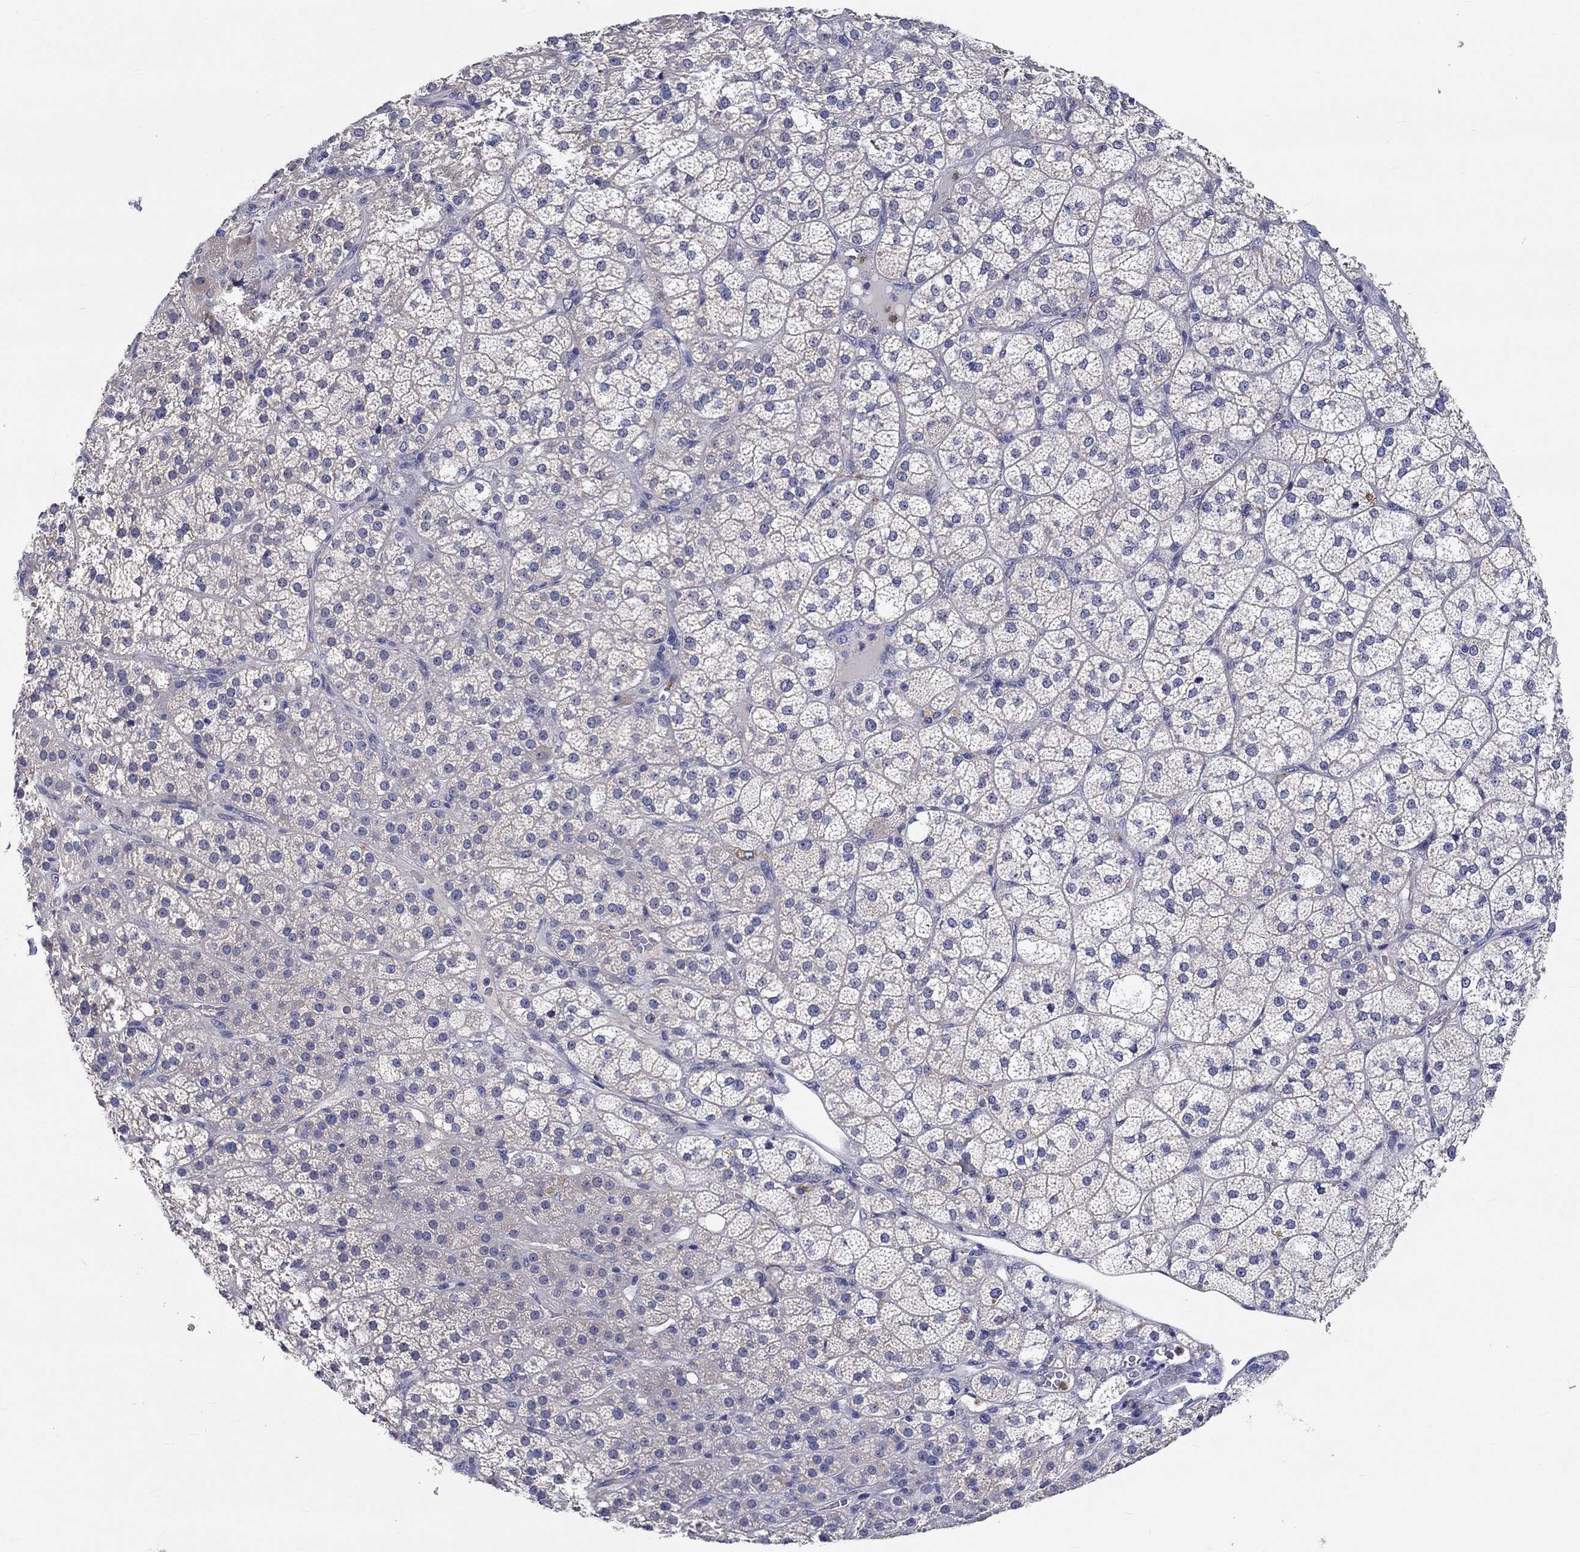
{"staining": {"intensity": "strong", "quantity": "<25%", "location": "cytoplasmic/membranous"}, "tissue": "adrenal gland", "cell_type": "Glandular cells", "image_type": "normal", "snomed": [{"axis": "morphology", "description": "Normal tissue, NOS"}, {"axis": "topography", "description": "Adrenal gland"}], "caption": "A medium amount of strong cytoplasmic/membranous expression is appreciated in approximately <25% of glandular cells in normal adrenal gland.", "gene": "CHIT1", "patient": {"sex": "female", "age": 60}}